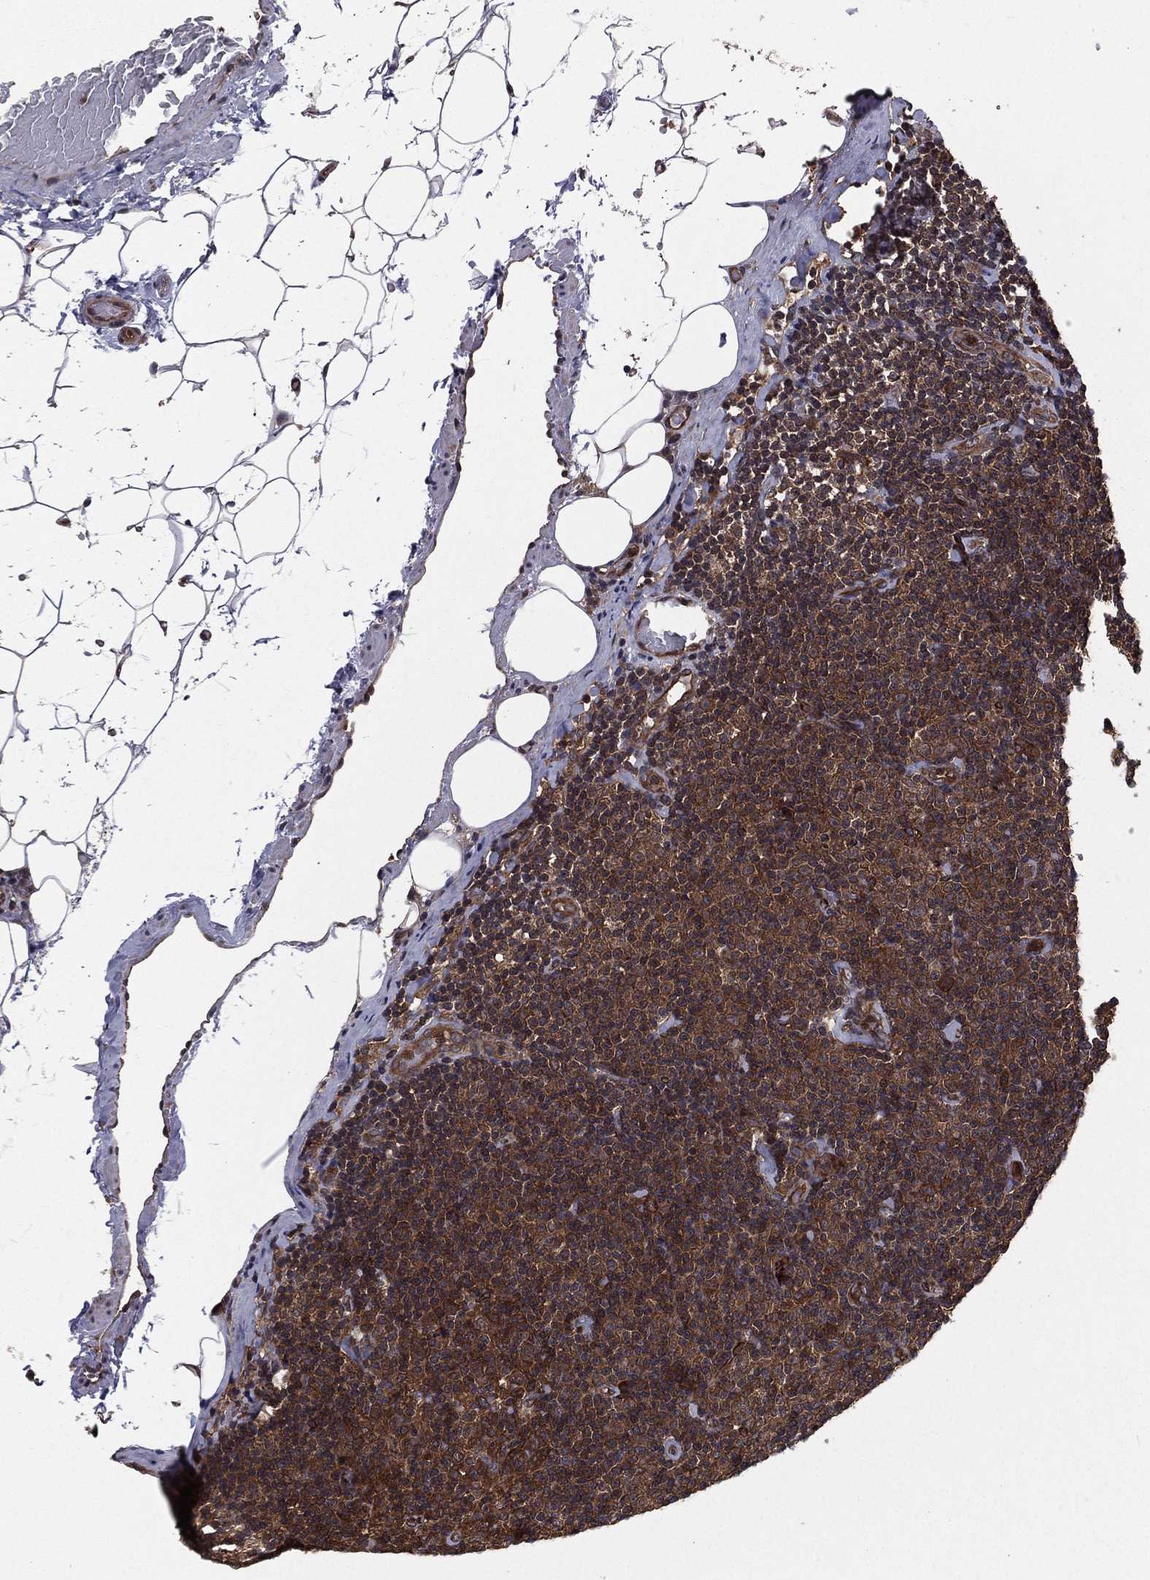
{"staining": {"intensity": "moderate", "quantity": ">75%", "location": "cytoplasmic/membranous"}, "tissue": "lymphoma", "cell_type": "Tumor cells", "image_type": "cancer", "snomed": [{"axis": "morphology", "description": "Malignant lymphoma, non-Hodgkin's type, Low grade"}, {"axis": "topography", "description": "Lymph node"}], "caption": "A high-resolution histopathology image shows IHC staining of lymphoma, which demonstrates moderate cytoplasmic/membranous staining in approximately >75% of tumor cells.", "gene": "CERT1", "patient": {"sex": "male", "age": 81}}